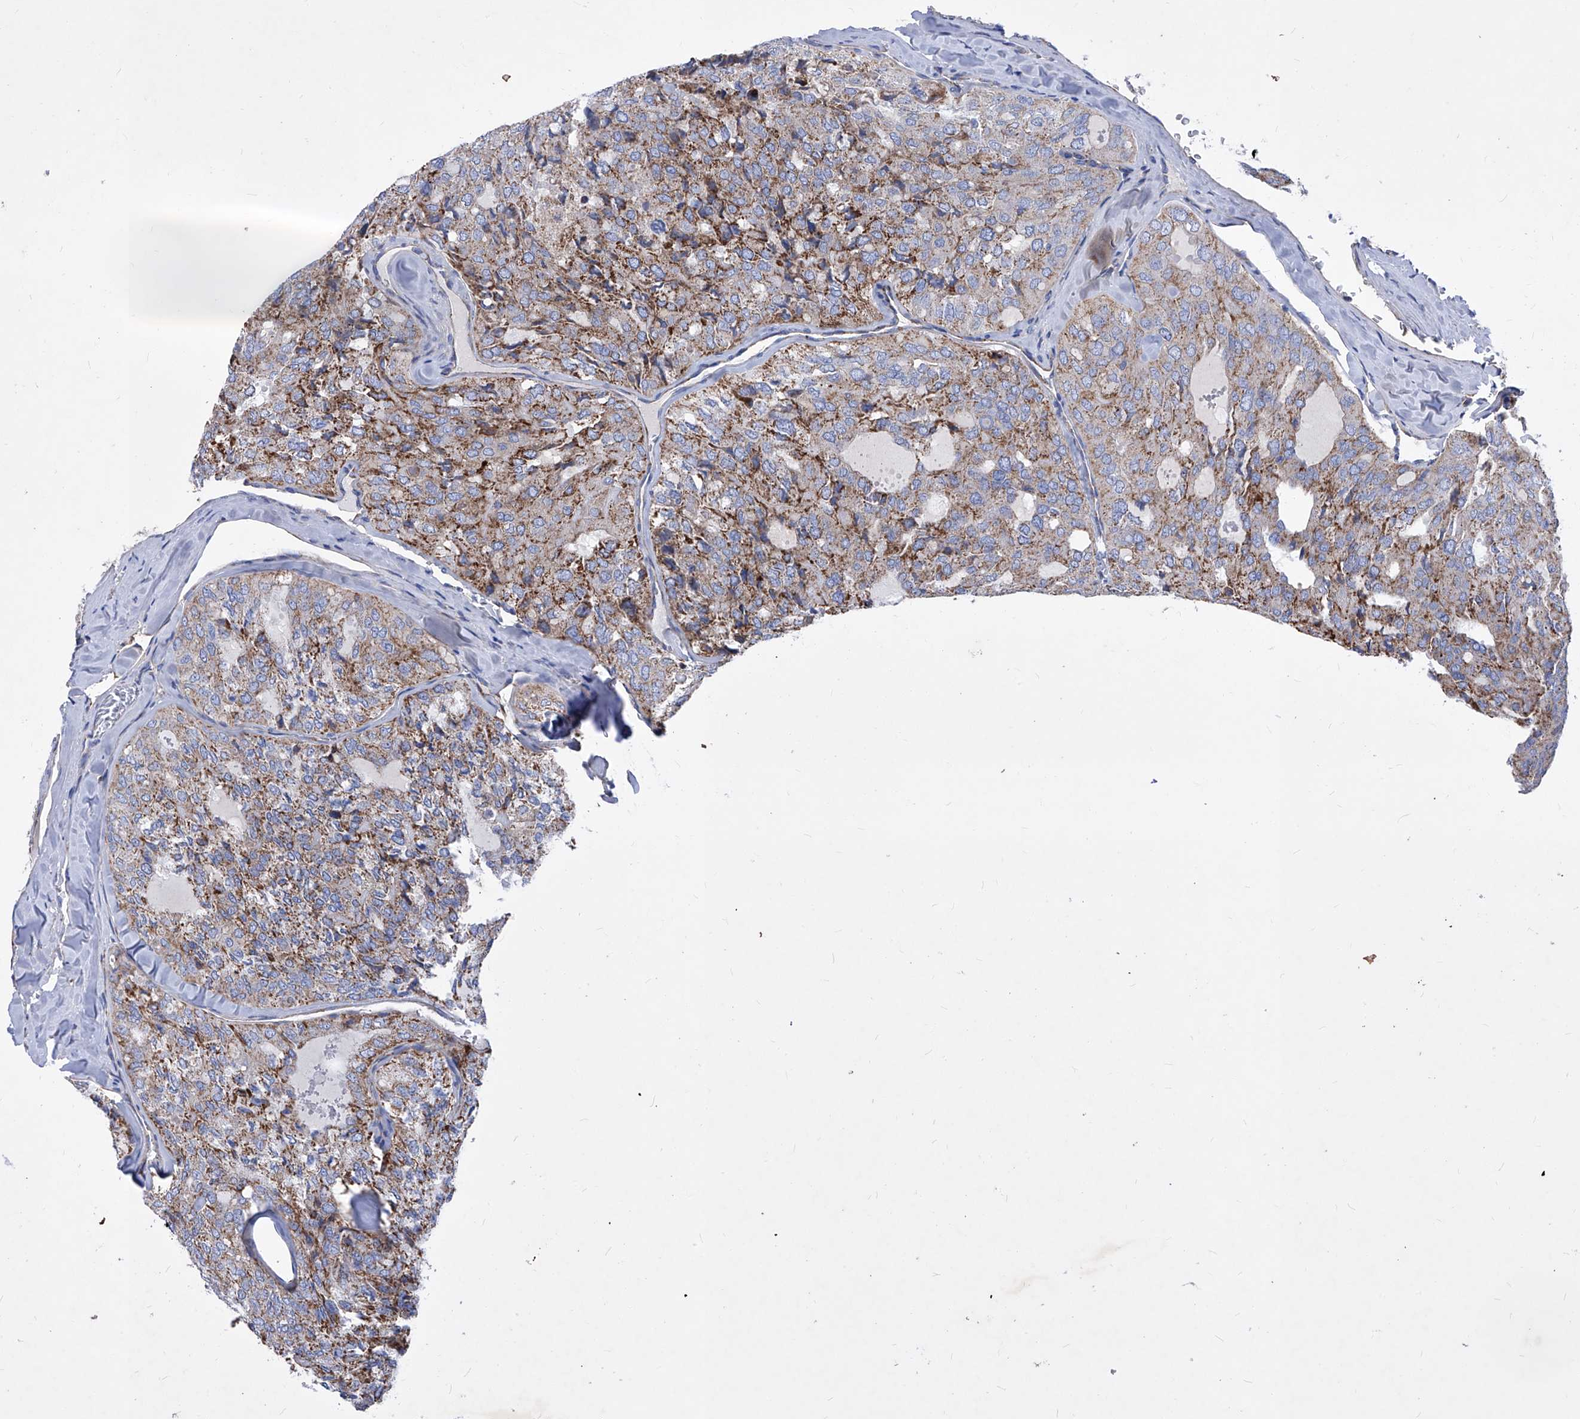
{"staining": {"intensity": "moderate", "quantity": ">75%", "location": "cytoplasmic/membranous"}, "tissue": "thyroid cancer", "cell_type": "Tumor cells", "image_type": "cancer", "snomed": [{"axis": "morphology", "description": "Follicular adenoma carcinoma, NOS"}, {"axis": "topography", "description": "Thyroid gland"}], "caption": "This is an image of IHC staining of follicular adenoma carcinoma (thyroid), which shows moderate expression in the cytoplasmic/membranous of tumor cells.", "gene": "HRNR", "patient": {"sex": "male", "age": 75}}